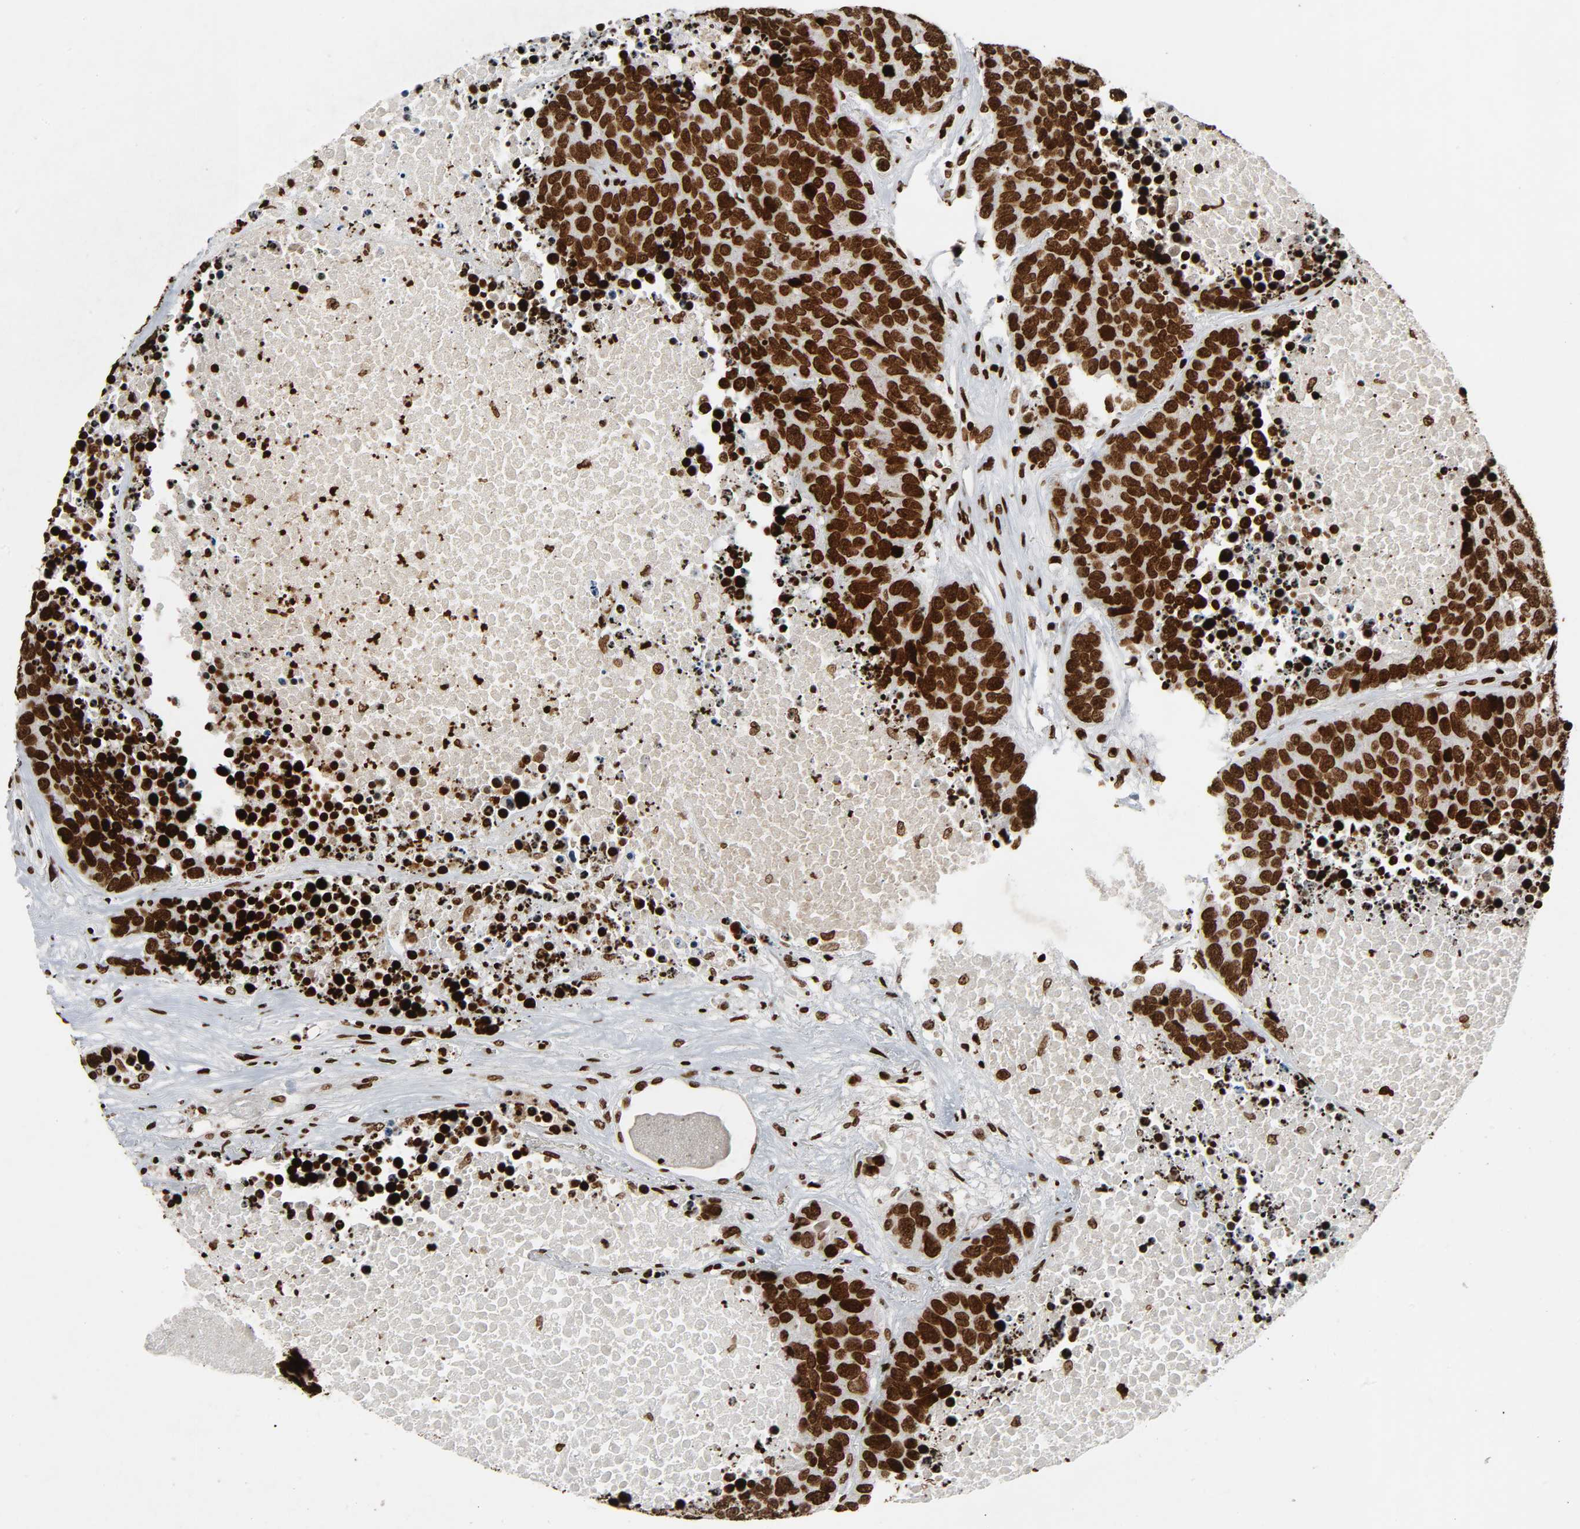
{"staining": {"intensity": "strong", "quantity": ">75%", "location": "nuclear"}, "tissue": "carcinoid", "cell_type": "Tumor cells", "image_type": "cancer", "snomed": [{"axis": "morphology", "description": "Carcinoid, malignant, NOS"}, {"axis": "topography", "description": "Lung"}], "caption": "This photomicrograph exhibits malignant carcinoid stained with IHC to label a protein in brown. The nuclear of tumor cells show strong positivity for the protein. Nuclei are counter-stained blue.", "gene": "RXRA", "patient": {"sex": "male", "age": 60}}